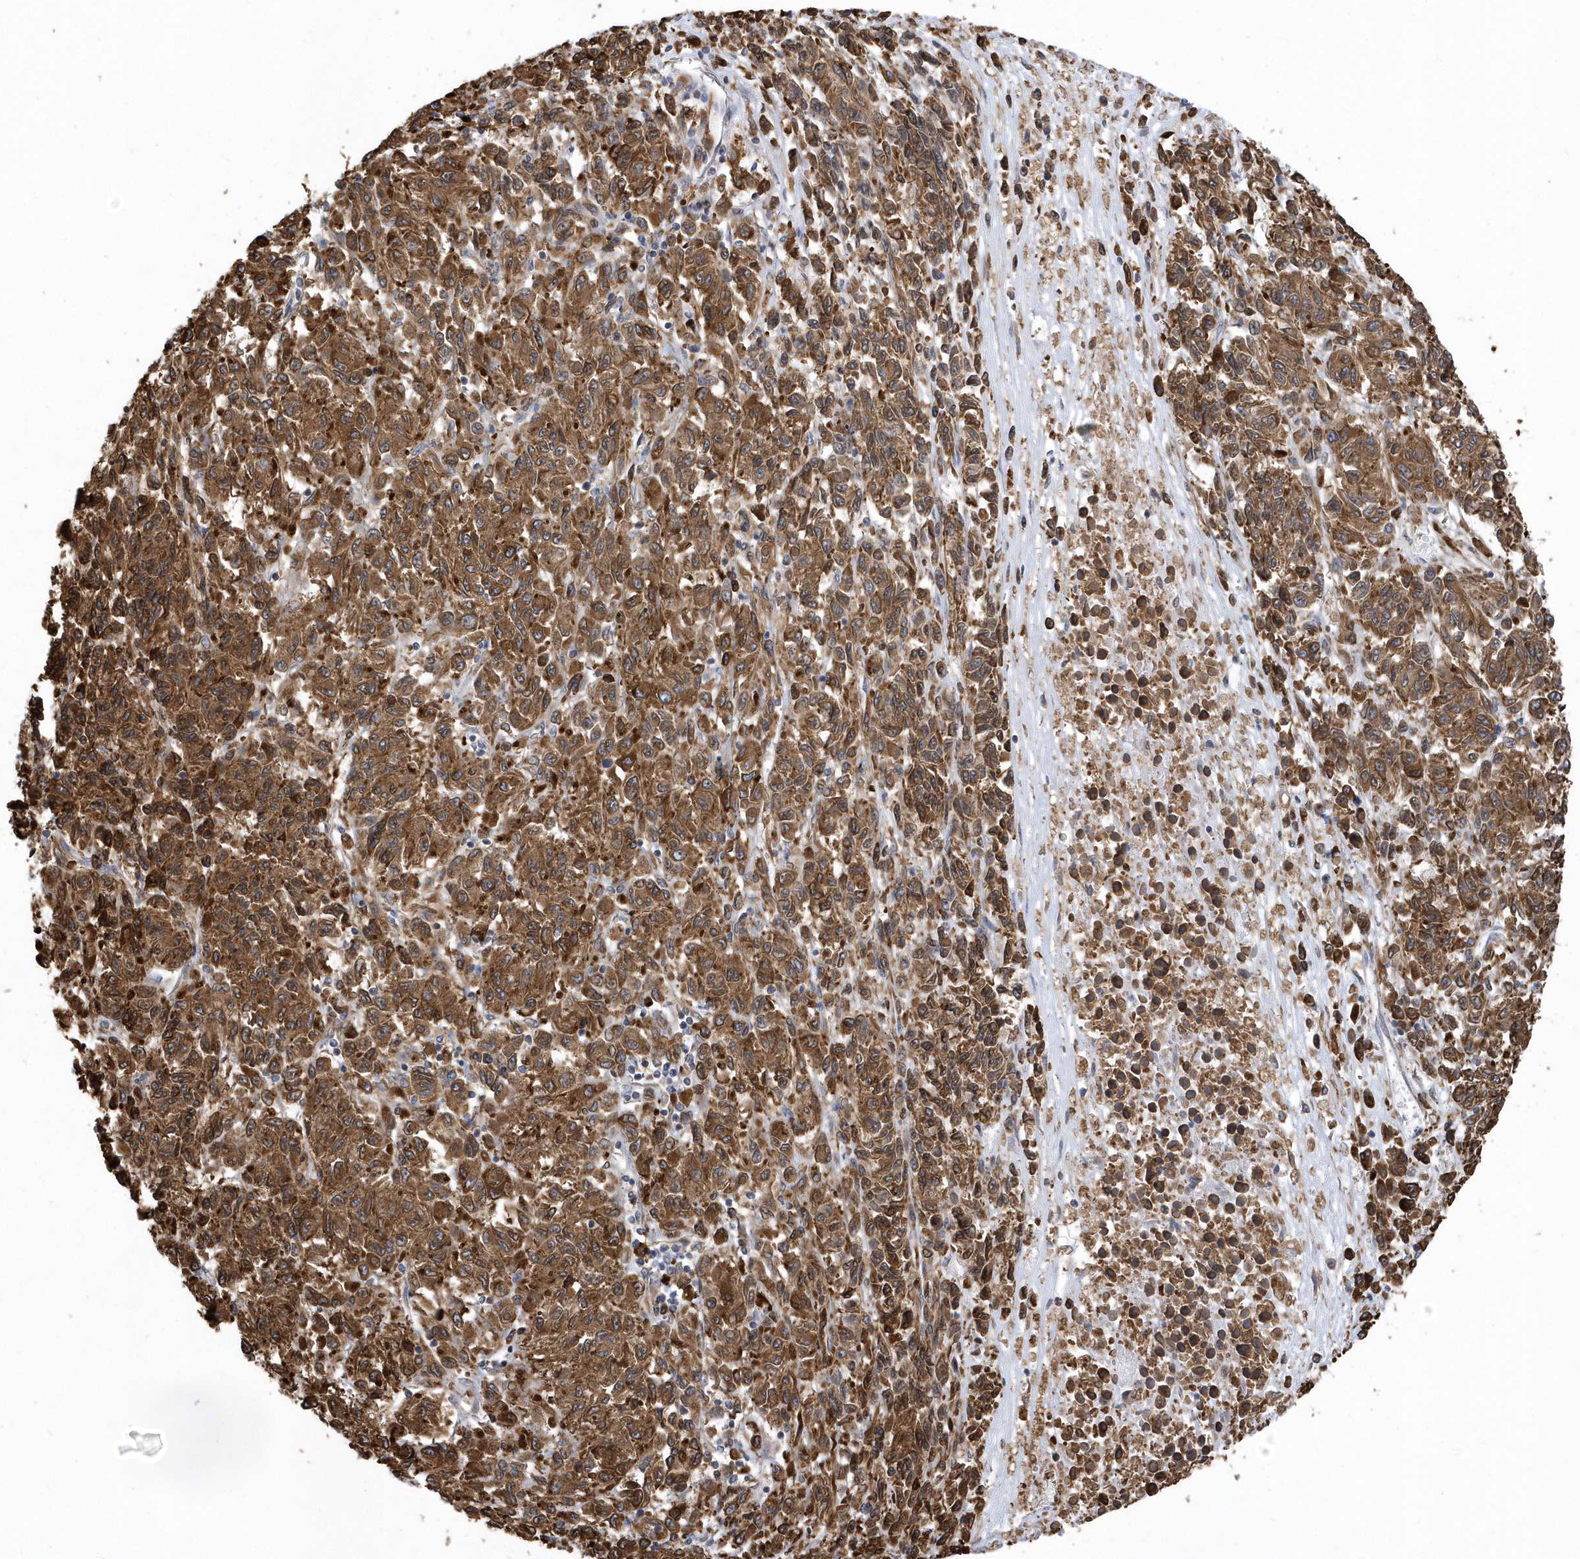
{"staining": {"intensity": "strong", "quantity": ">75%", "location": "cytoplasmic/membranous"}, "tissue": "melanoma", "cell_type": "Tumor cells", "image_type": "cancer", "snomed": [{"axis": "morphology", "description": "Malignant melanoma, Metastatic site"}, {"axis": "topography", "description": "Lung"}], "caption": "Tumor cells display high levels of strong cytoplasmic/membranous positivity in approximately >75% of cells in malignant melanoma (metastatic site).", "gene": "VAMP7", "patient": {"sex": "male", "age": 64}}